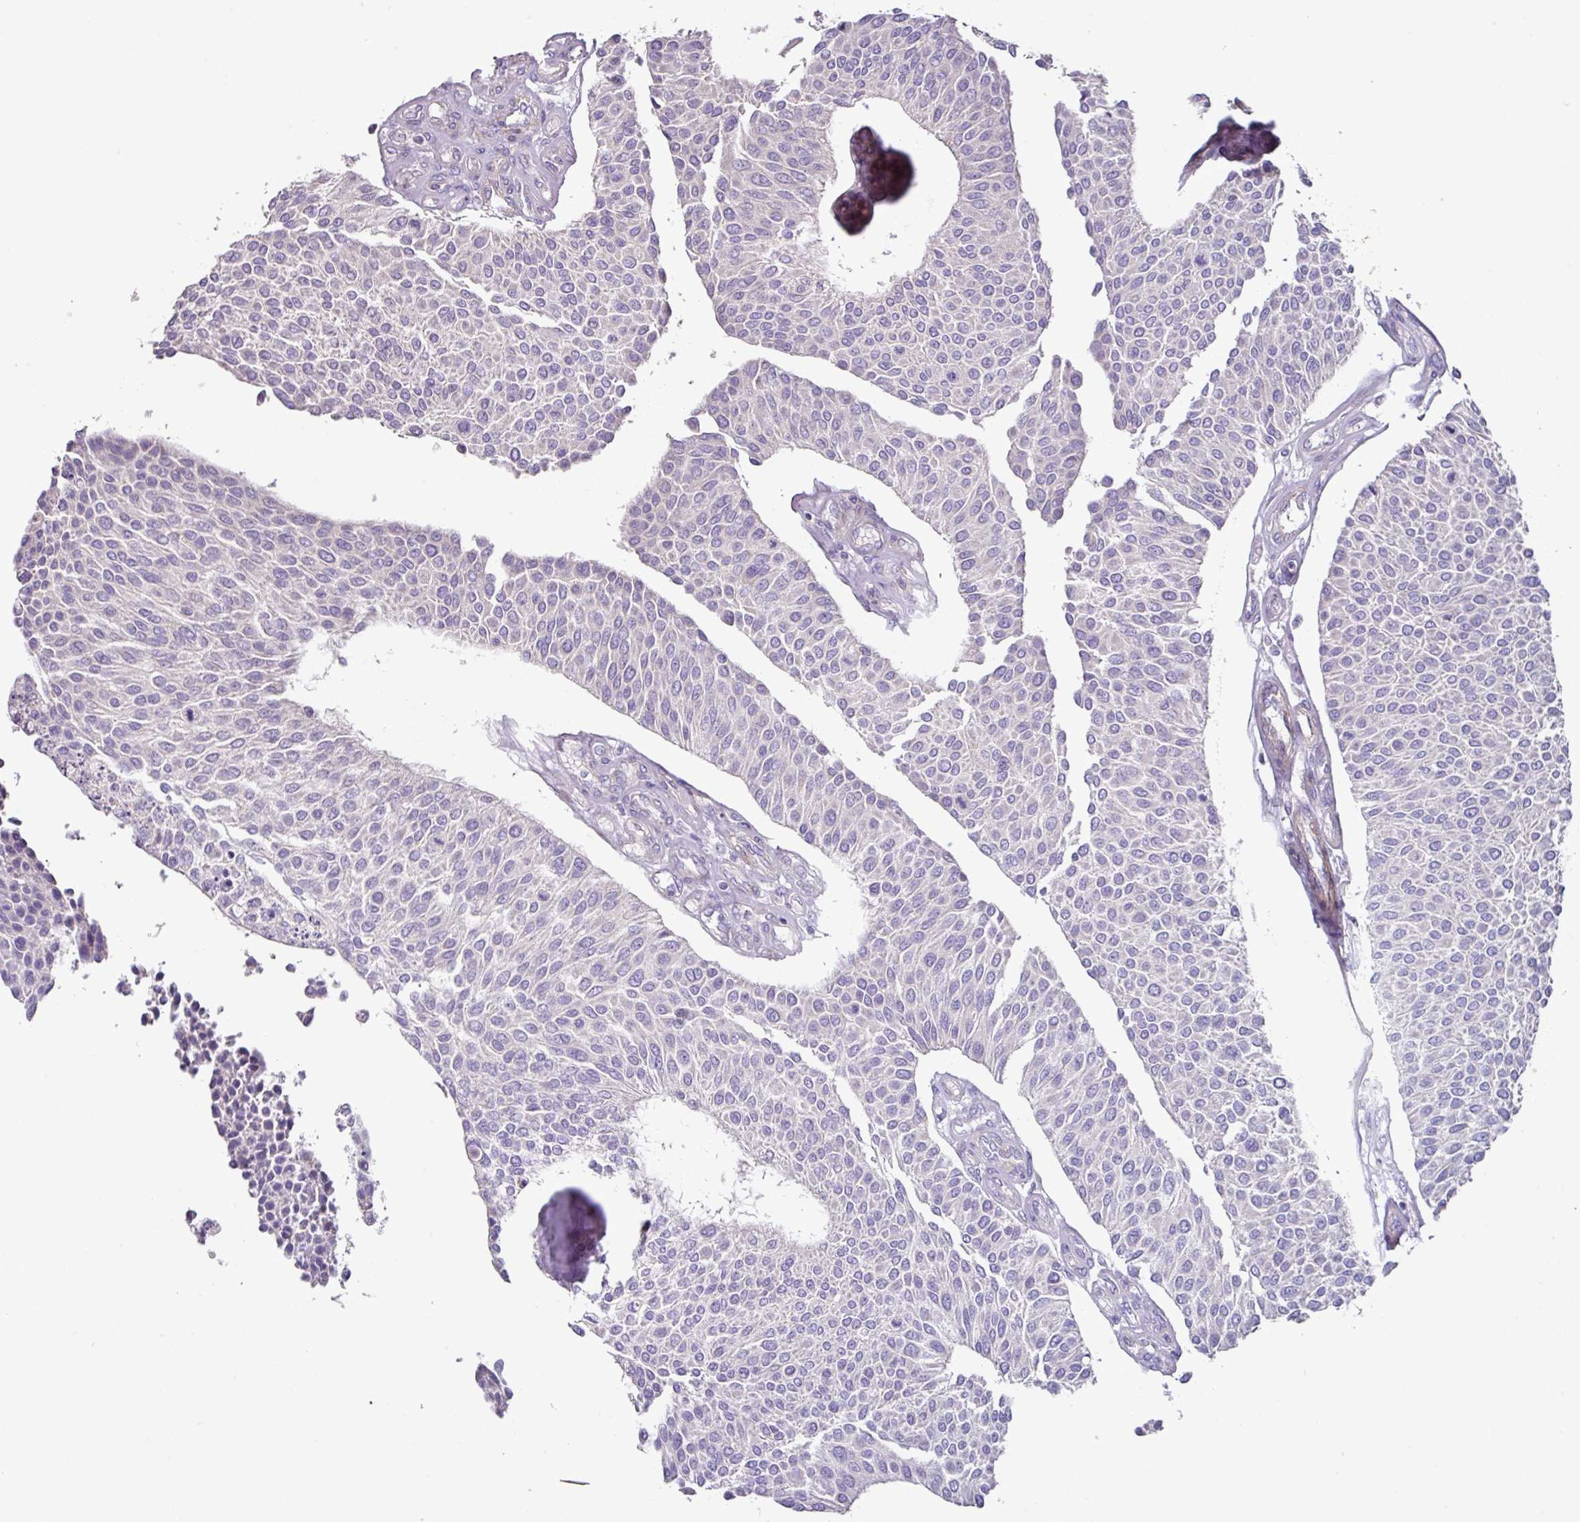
{"staining": {"intensity": "negative", "quantity": "none", "location": "none"}, "tissue": "urothelial cancer", "cell_type": "Tumor cells", "image_type": "cancer", "snomed": [{"axis": "morphology", "description": "Urothelial carcinoma, NOS"}, {"axis": "topography", "description": "Urinary bladder"}], "caption": "A high-resolution photomicrograph shows immunohistochemistry staining of transitional cell carcinoma, which shows no significant expression in tumor cells.", "gene": "MRRF", "patient": {"sex": "male", "age": 55}}